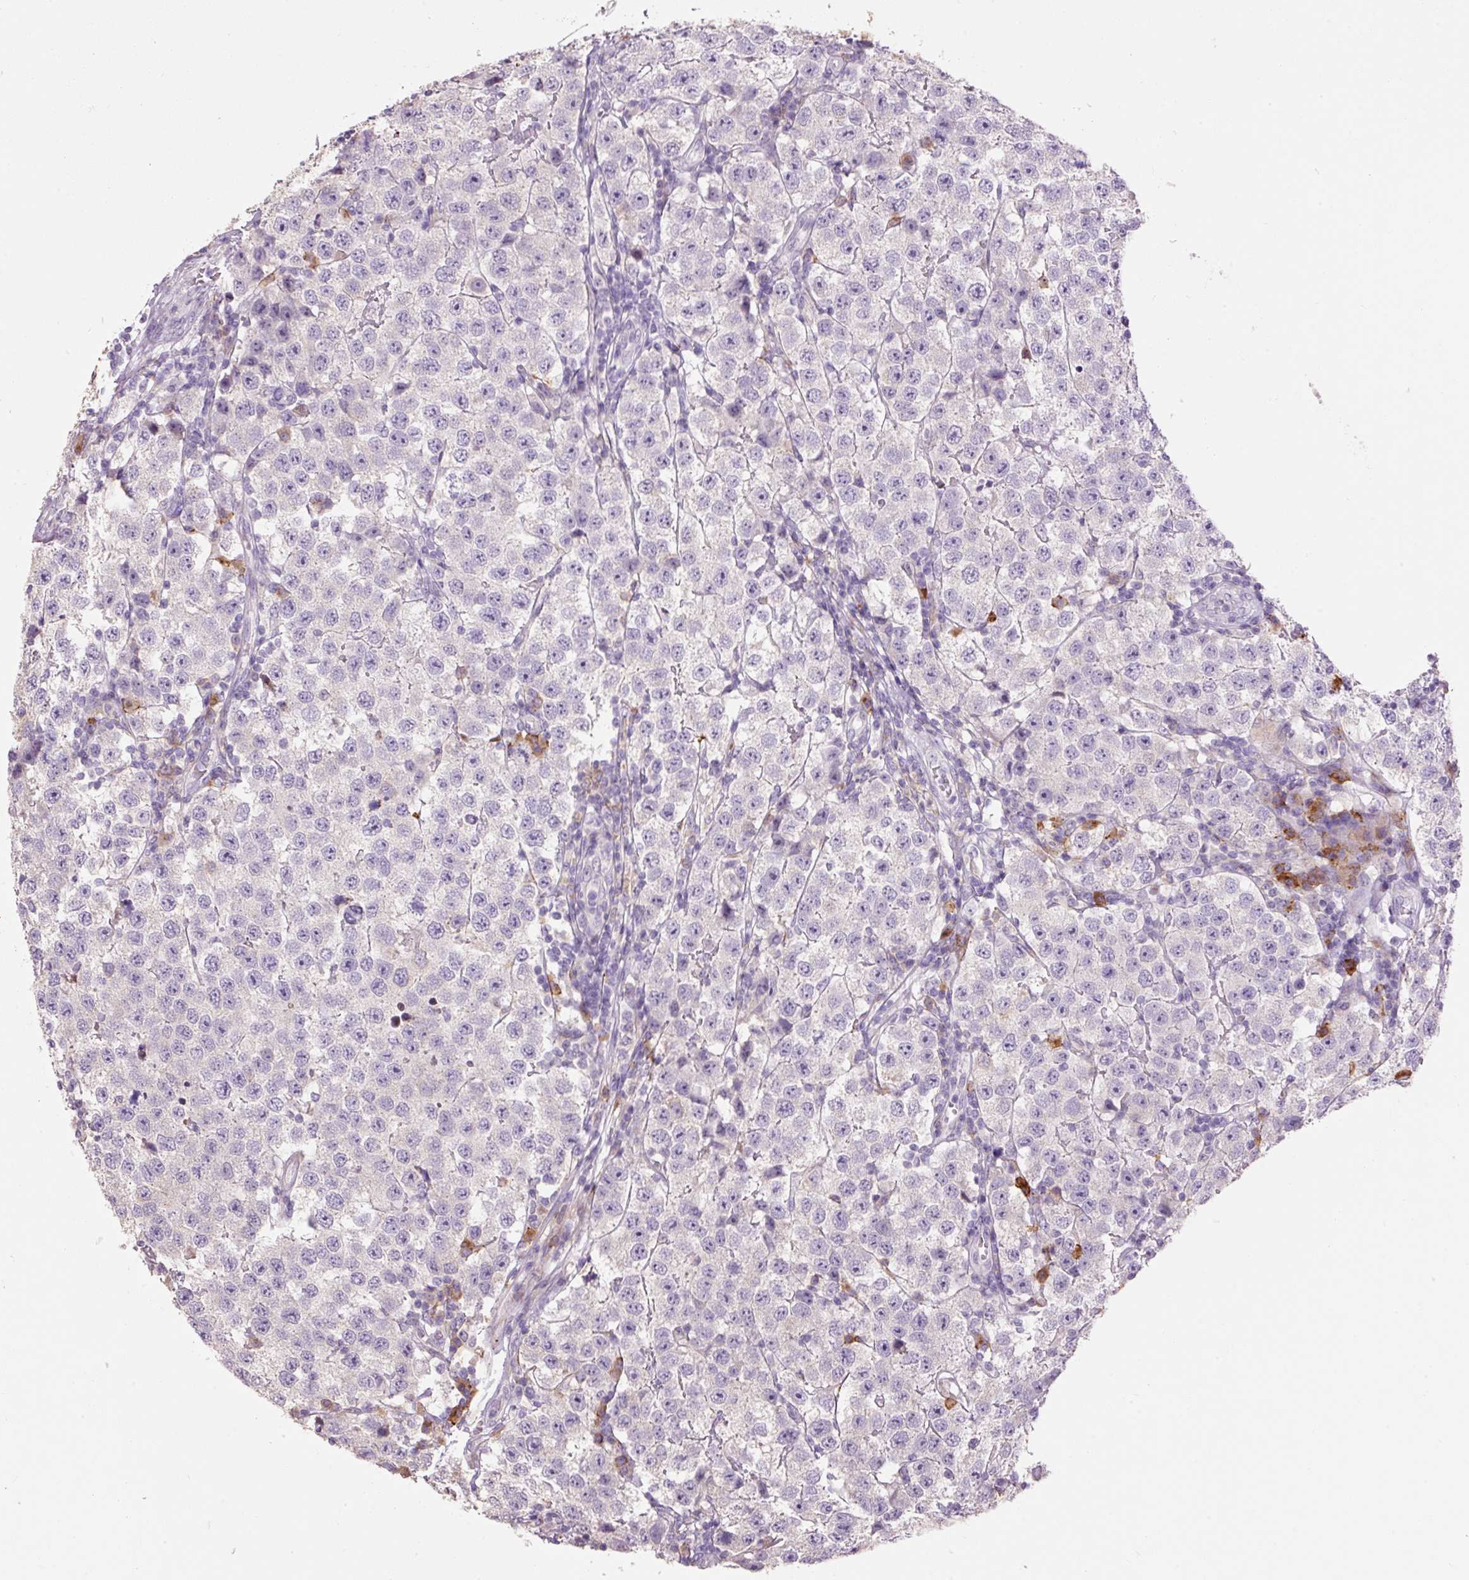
{"staining": {"intensity": "negative", "quantity": "none", "location": "none"}, "tissue": "testis cancer", "cell_type": "Tumor cells", "image_type": "cancer", "snomed": [{"axis": "morphology", "description": "Seminoma, NOS"}, {"axis": "topography", "description": "Testis"}], "caption": "Photomicrograph shows no protein expression in tumor cells of testis seminoma tissue.", "gene": "HAX1", "patient": {"sex": "male", "age": 34}}